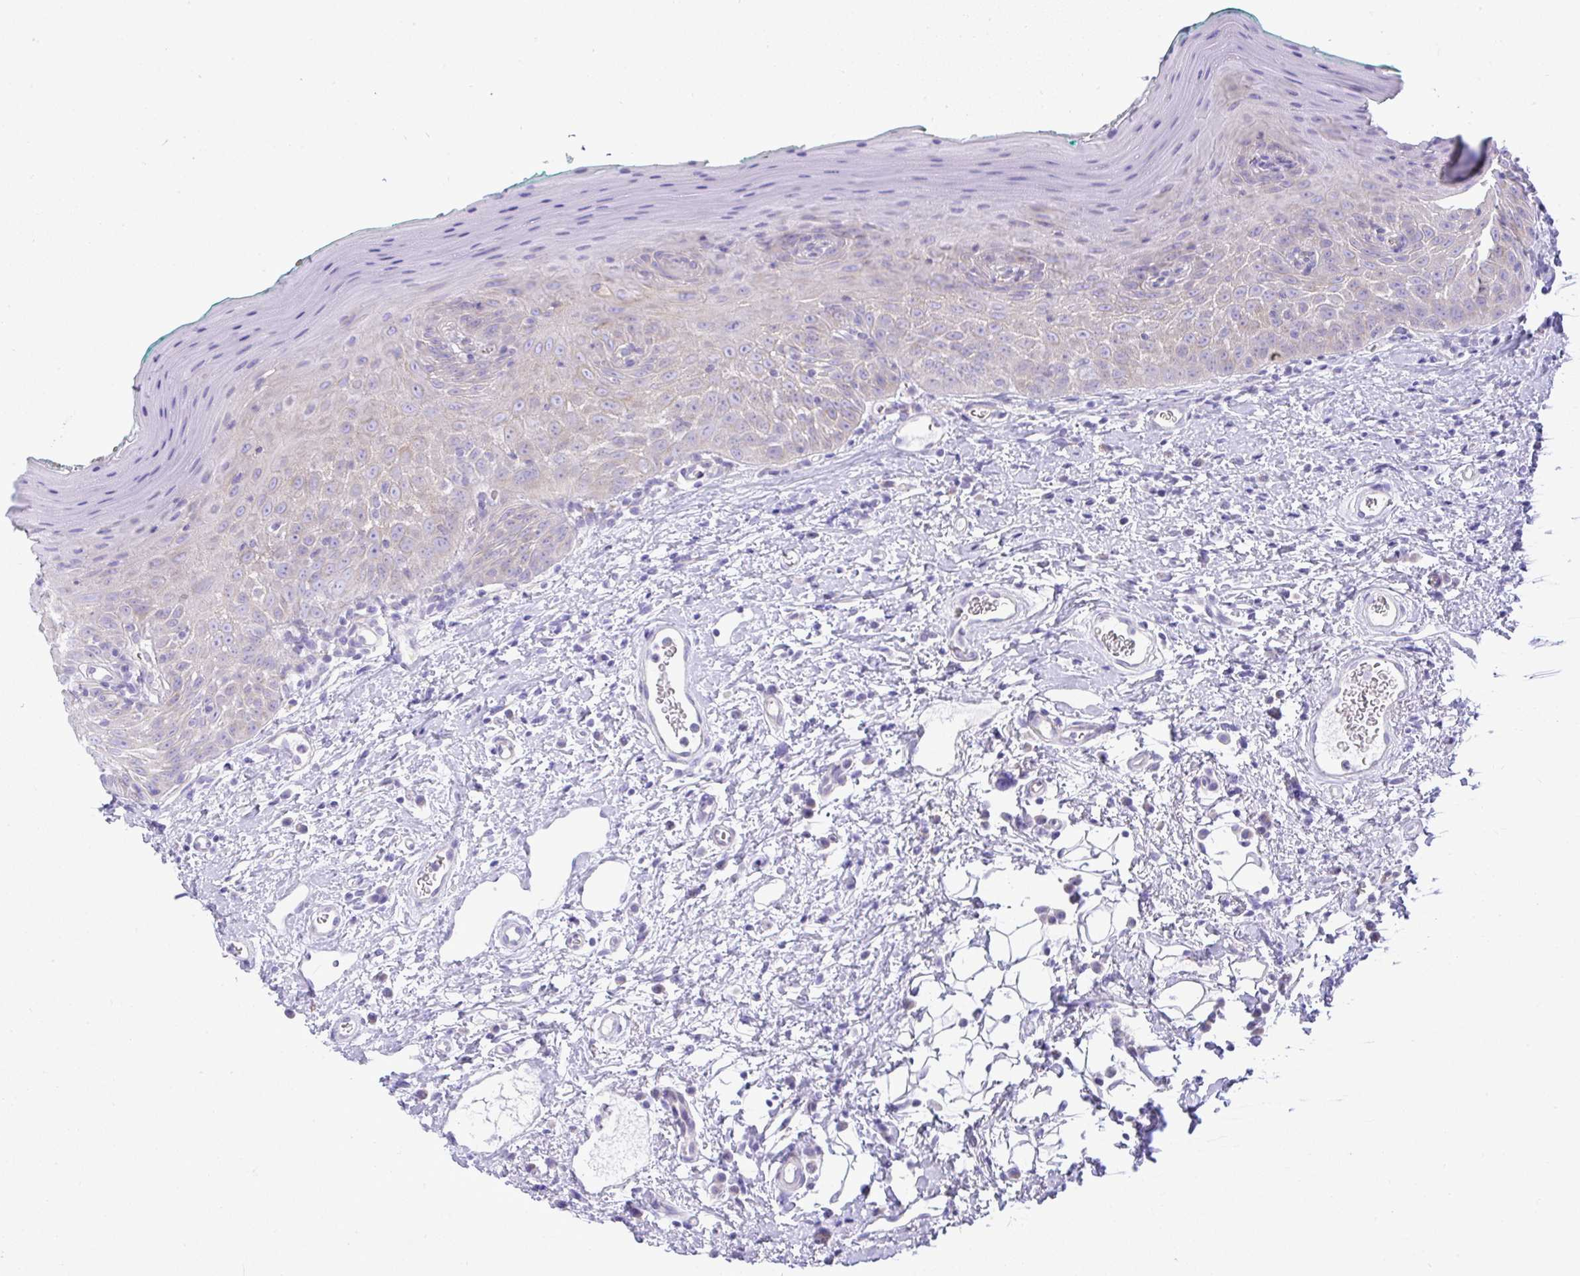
{"staining": {"intensity": "weak", "quantity": "<25%", "location": "cytoplasmic/membranous"}, "tissue": "oral mucosa", "cell_type": "Squamous epithelial cells", "image_type": "normal", "snomed": [{"axis": "morphology", "description": "Normal tissue, NOS"}, {"axis": "topography", "description": "Oral tissue"}, {"axis": "topography", "description": "Tounge, NOS"}], "caption": "Oral mucosa stained for a protein using immunohistochemistry (IHC) shows no staining squamous epithelial cells.", "gene": "FAM177A1", "patient": {"sex": "male", "age": 83}}